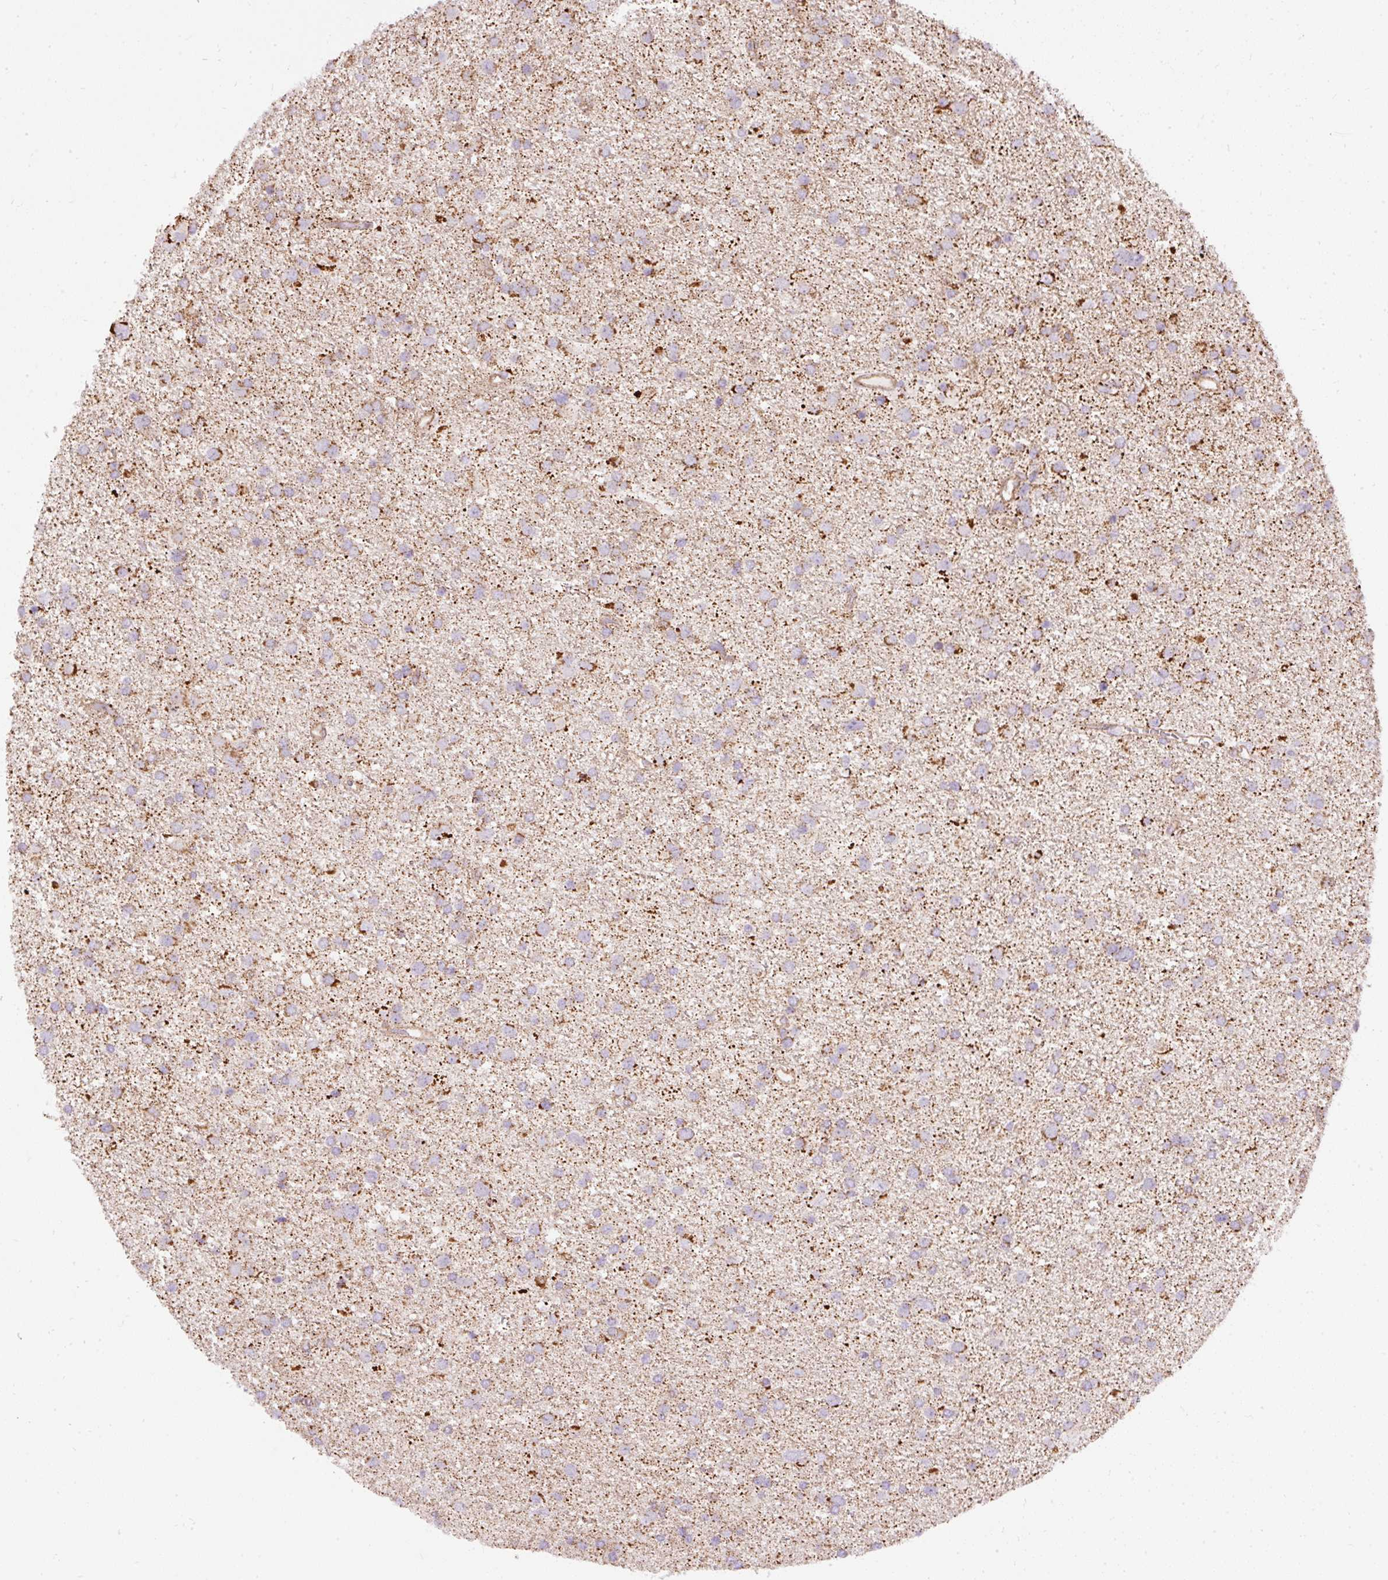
{"staining": {"intensity": "moderate", "quantity": "25%-75%", "location": "cytoplasmic/membranous"}, "tissue": "glioma", "cell_type": "Tumor cells", "image_type": "cancer", "snomed": [{"axis": "morphology", "description": "Glioma, malignant, Low grade"}, {"axis": "topography", "description": "Brain"}], "caption": "A brown stain shows moderate cytoplasmic/membranous positivity of a protein in glioma tumor cells.", "gene": "CEP290", "patient": {"sex": "female", "age": 32}}